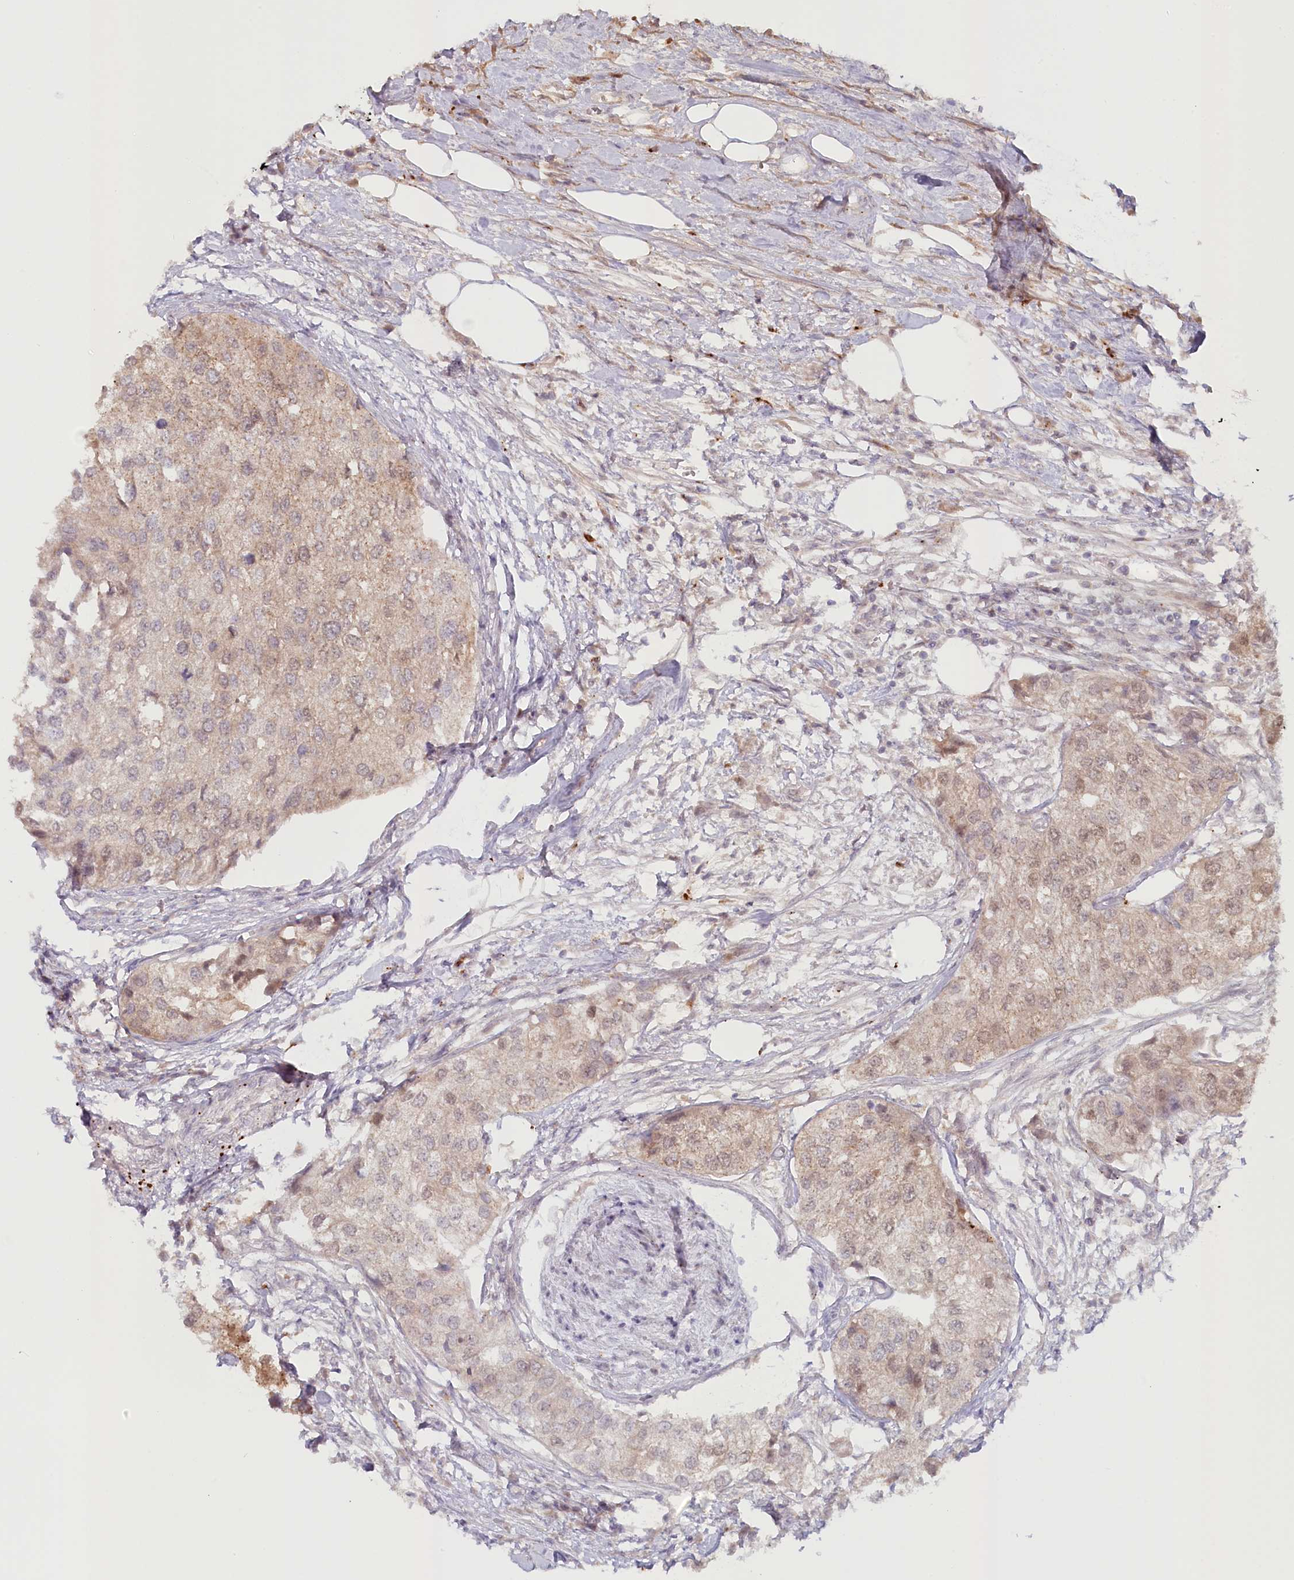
{"staining": {"intensity": "weak", "quantity": "<25%", "location": "cytoplasmic/membranous,nuclear"}, "tissue": "urothelial cancer", "cell_type": "Tumor cells", "image_type": "cancer", "snomed": [{"axis": "morphology", "description": "Urothelial carcinoma, High grade"}, {"axis": "topography", "description": "Urinary bladder"}], "caption": "The histopathology image reveals no staining of tumor cells in urothelial cancer.", "gene": "PSAPL1", "patient": {"sex": "male", "age": 64}}